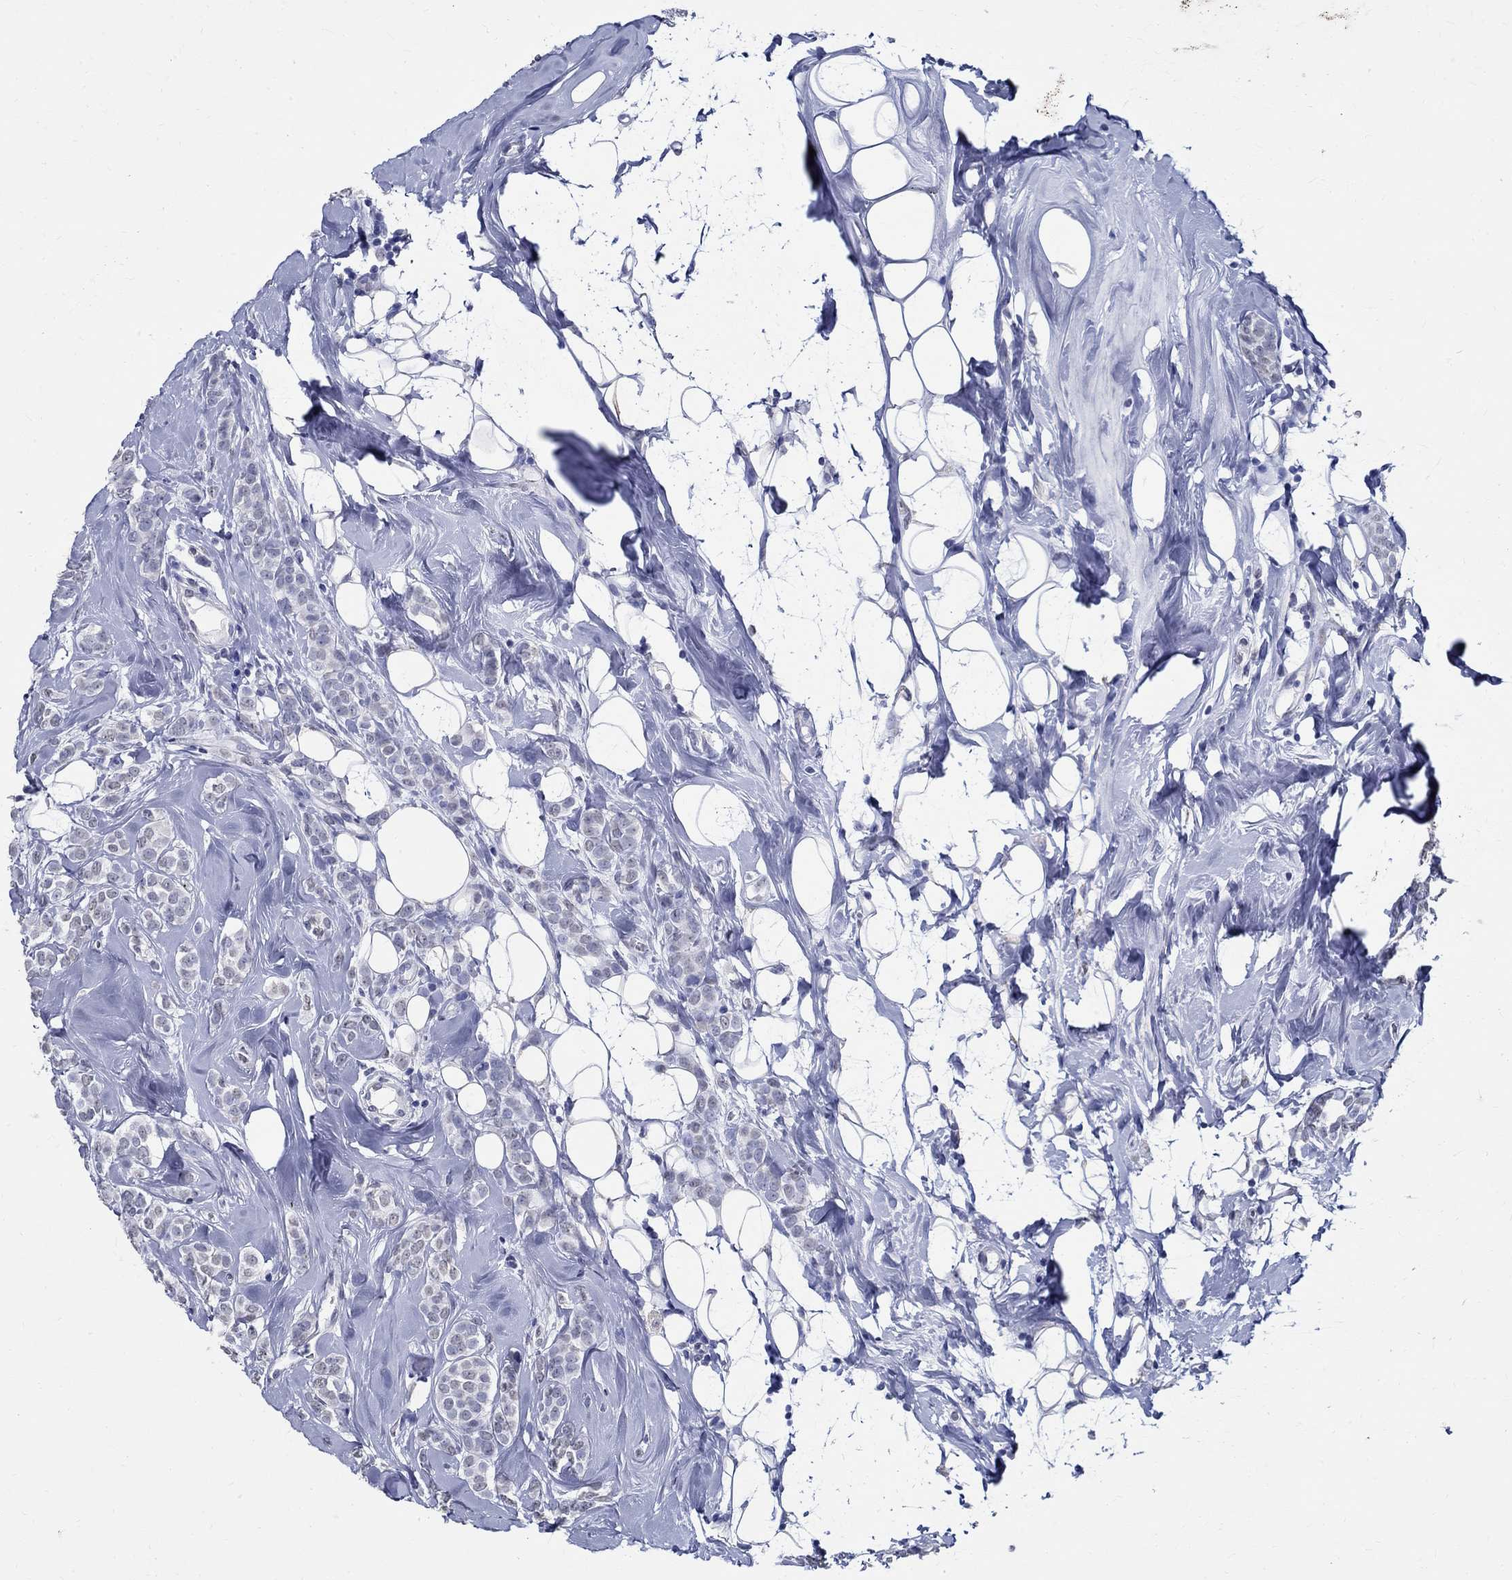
{"staining": {"intensity": "negative", "quantity": "none", "location": "none"}, "tissue": "breast cancer", "cell_type": "Tumor cells", "image_type": "cancer", "snomed": [{"axis": "morphology", "description": "Lobular carcinoma"}, {"axis": "topography", "description": "Breast"}], "caption": "Immunohistochemistry micrograph of breast cancer stained for a protein (brown), which exhibits no positivity in tumor cells.", "gene": "TSPAN16", "patient": {"sex": "female", "age": 49}}